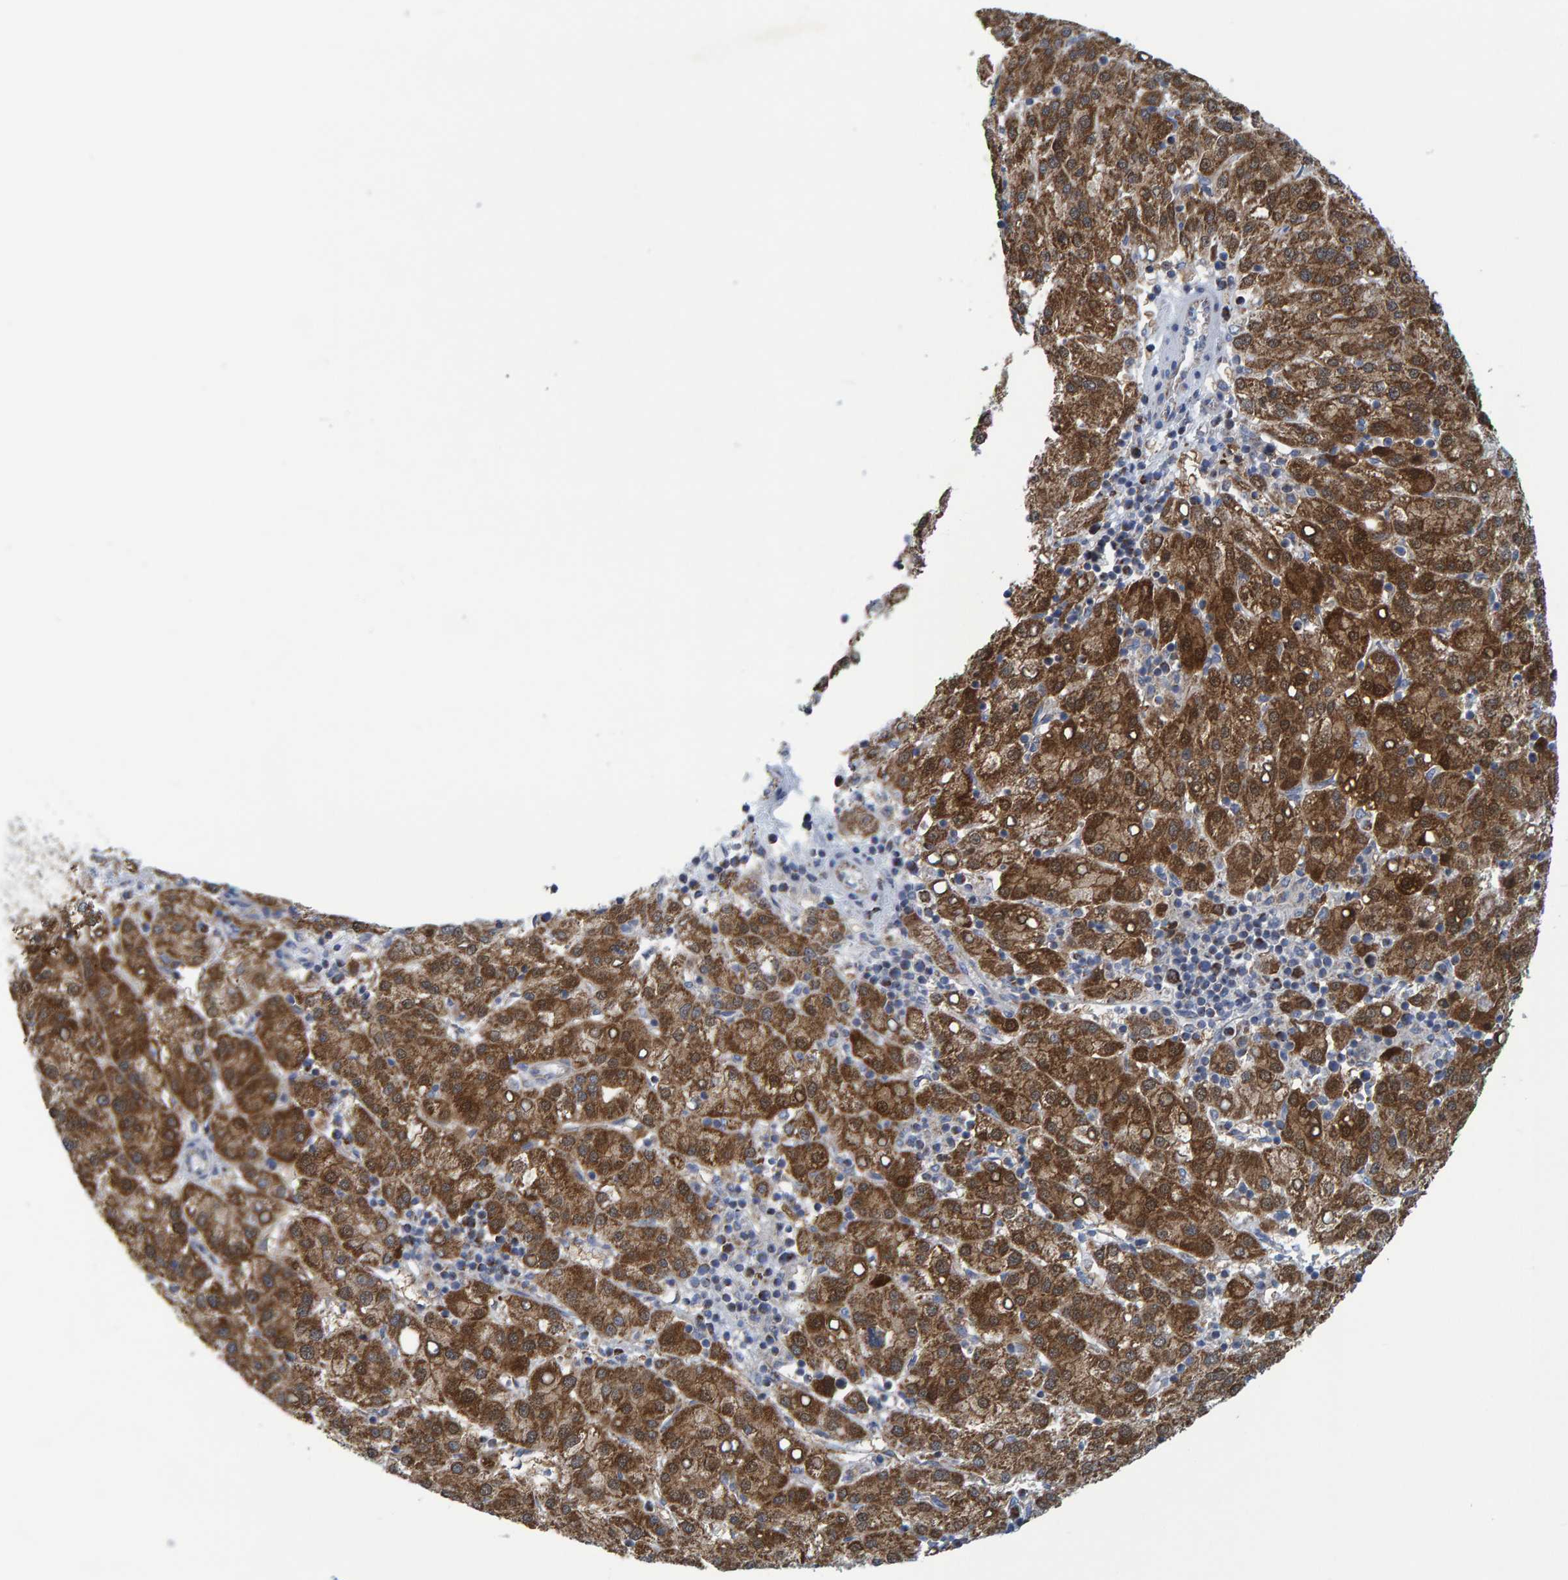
{"staining": {"intensity": "strong", "quantity": ">75%", "location": "cytoplasmic/membranous"}, "tissue": "liver cancer", "cell_type": "Tumor cells", "image_type": "cancer", "snomed": [{"axis": "morphology", "description": "Carcinoma, Hepatocellular, NOS"}, {"axis": "topography", "description": "Liver"}], "caption": "IHC (DAB) staining of liver cancer displays strong cytoplasmic/membranous protein expression in approximately >75% of tumor cells.", "gene": "MRPS7", "patient": {"sex": "female", "age": 58}}